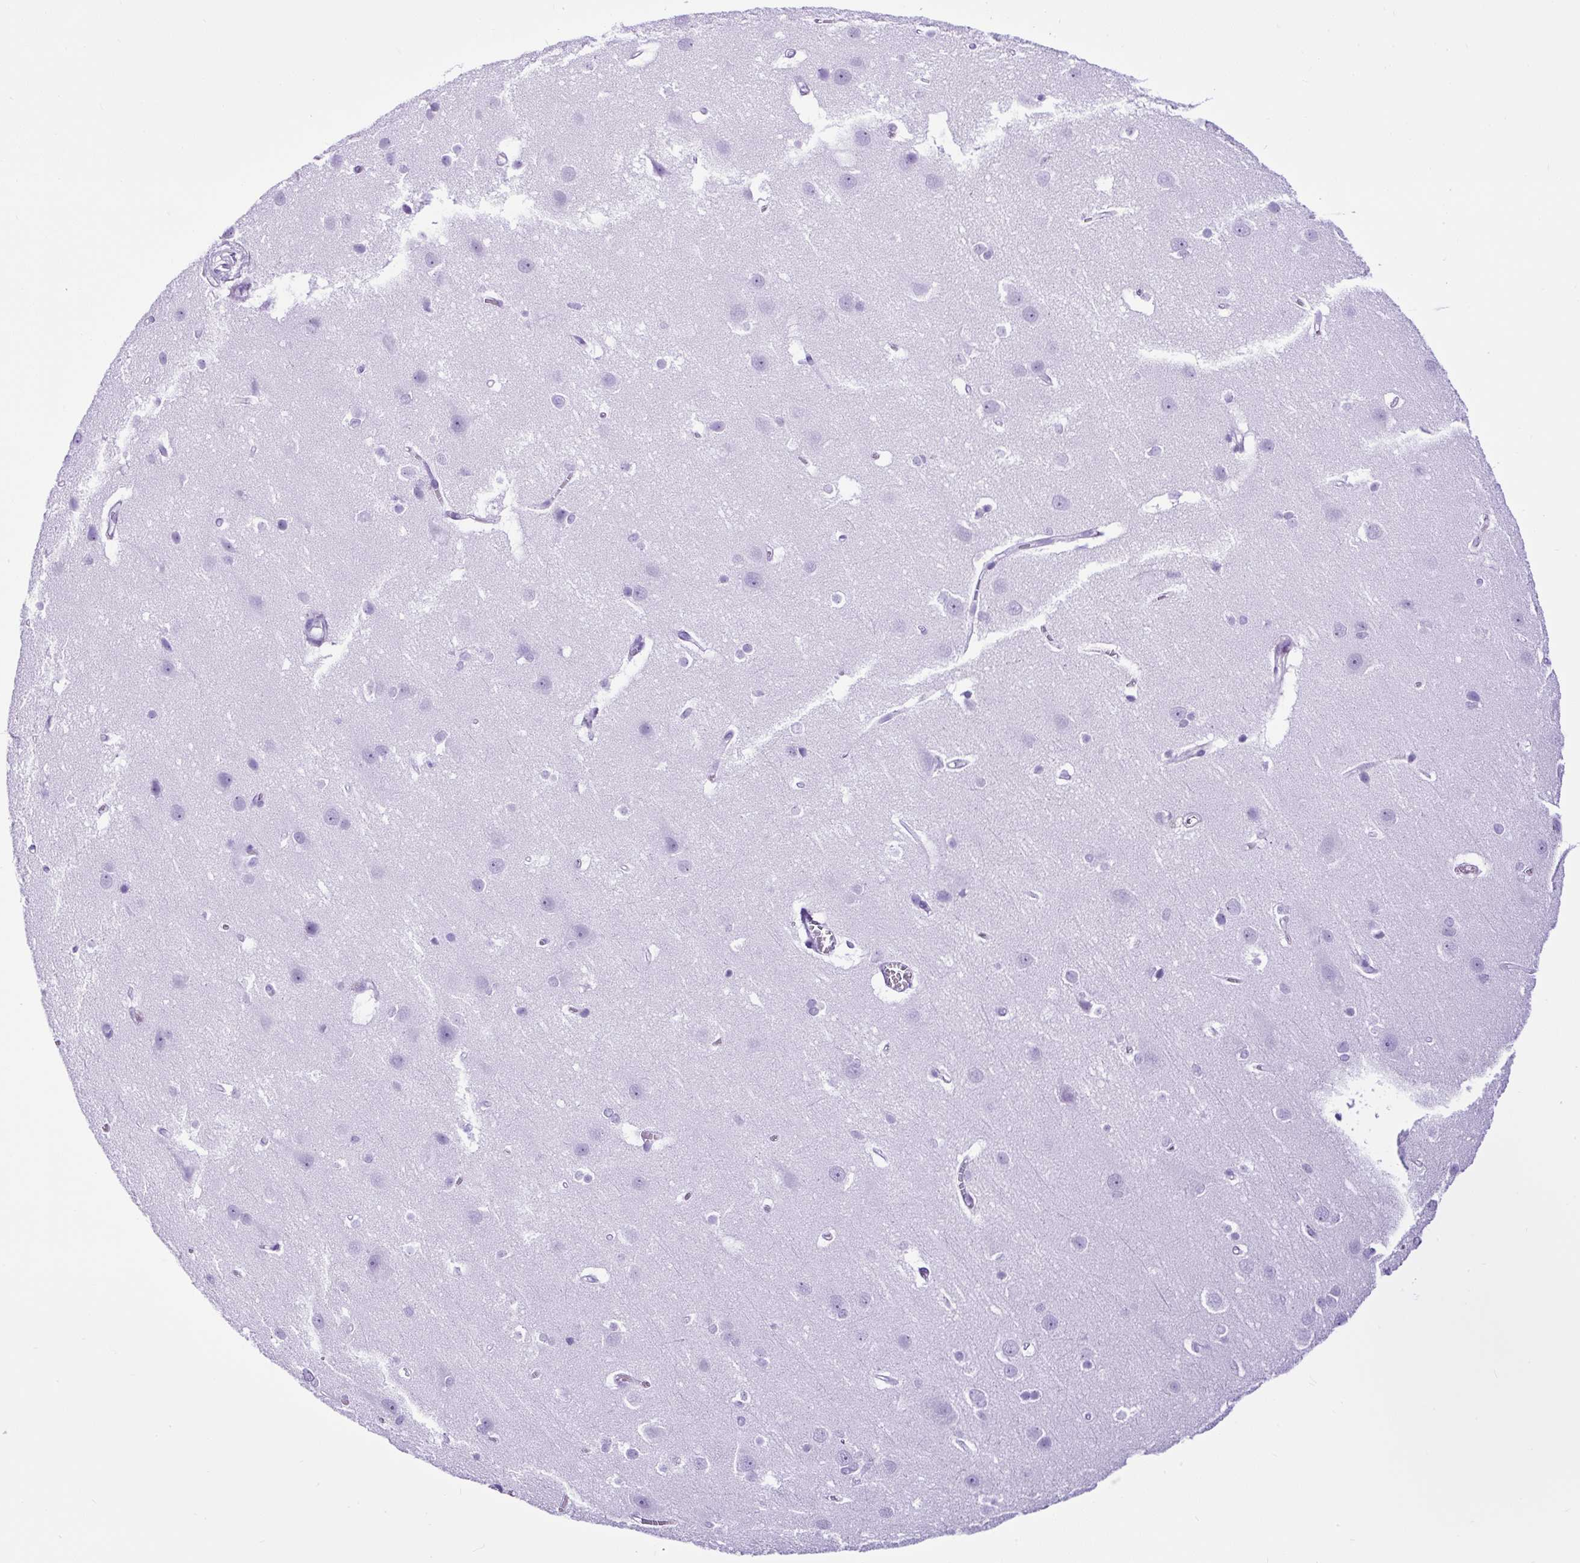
{"staining": {"intensity": "negative", "quantity": "none", "location": "none"}, "tissue": "cerebral cortex", "cell_type": "Endothelial cells", "image_type": "normal", "snomed": [{"axis": "morphology", "description": "Normal tissue, NOS"}, {"axis": "topography", "description": "Cerebral cortex"}], "caption": "DAB (3,3'-diaminobenzidine) immunohistochemical staining of unremarkable cerebral cortex exhibits no significant positivity in endothelial cells. (IHC, brightfield microscopy, high magnification).", "gene": "CEL", "patient": {"sex": "male", "age": 37}}